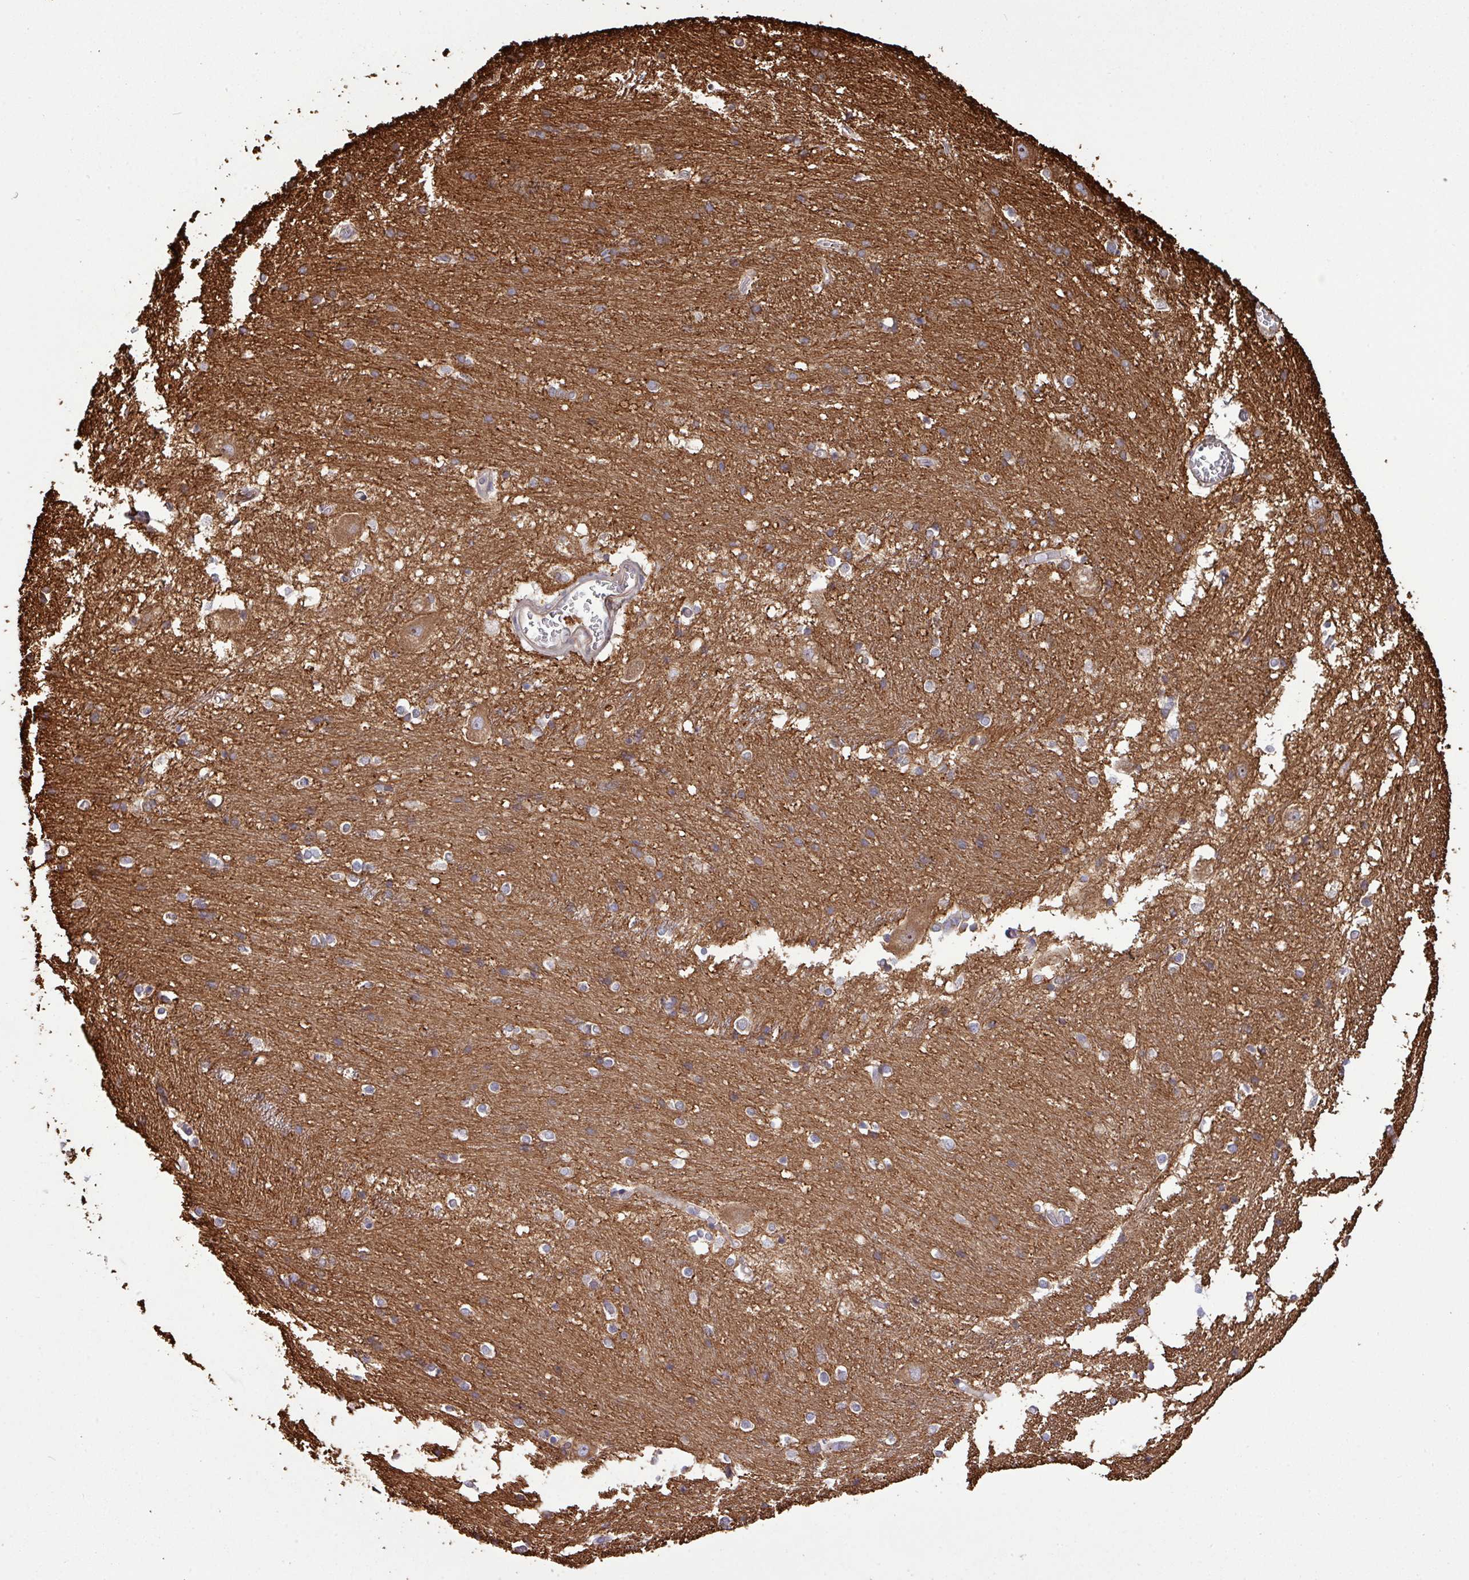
{"staining": {"intensity": "moderate", "quantity": "25%-75%", "location": "cytoplasmic/membranous"}, "tissue": "caudate", "cell_type": "Glial cells", "image_type": "normal", "snomed": [{"axis": "morphology", "description": "Normal tissue, NOS"}, {"axis": "topography", "description": "Lateral ventricle wall"}], "caption": "Protein positivity by immunohistochemistry (IHC) displays moderate cytoplasmic/membranous staining in approximately 25%-75% of glial cells in normal caudate.", "gene": "ZNF300", "patient": {"sex": "male", "age": 37}}